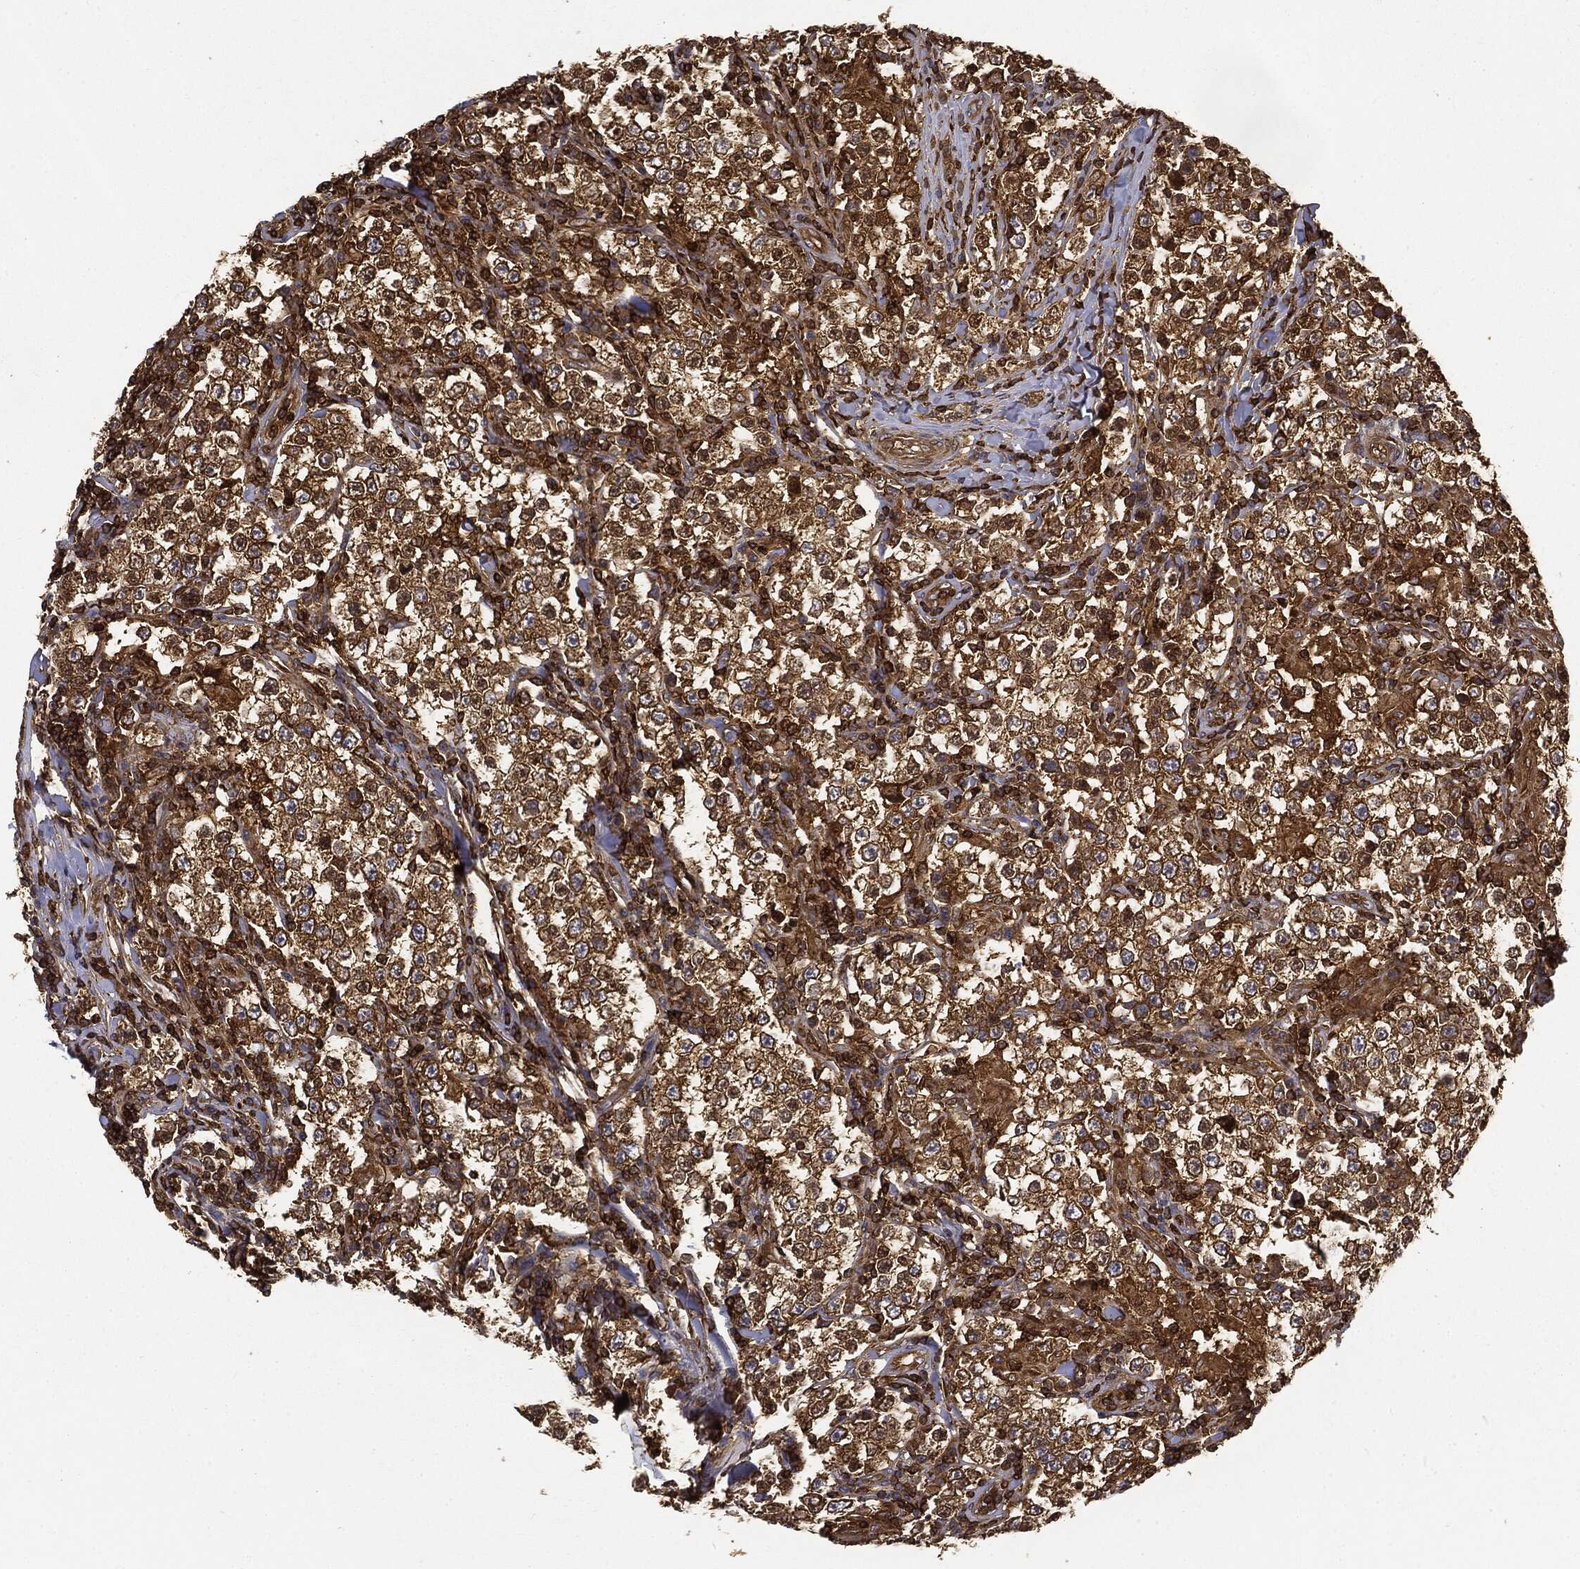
{"staining": {"intensity": "strong", "quantity": "25%-75%", "location": "cytoplasmic/membranous"}, "tissue": "testis cancer", "cell_type": "Tumor cells", "image_type": "cancer", "snomed": [{"axis": "morphology", "description": "Seminoma, NOS"}, {"axis": "morphology", "description": "Carcinoma, Embryonal, NOS"}, {"axis": "topography", "description": "Testis"}], "caption": "Protein analysis of testis cancer tissue displays strong cytoplasmic/membranous staining in approximately 25%-75% of tumor cells.", "gene": "WDR1", "patient": {"sex": "male", "age": 41}}